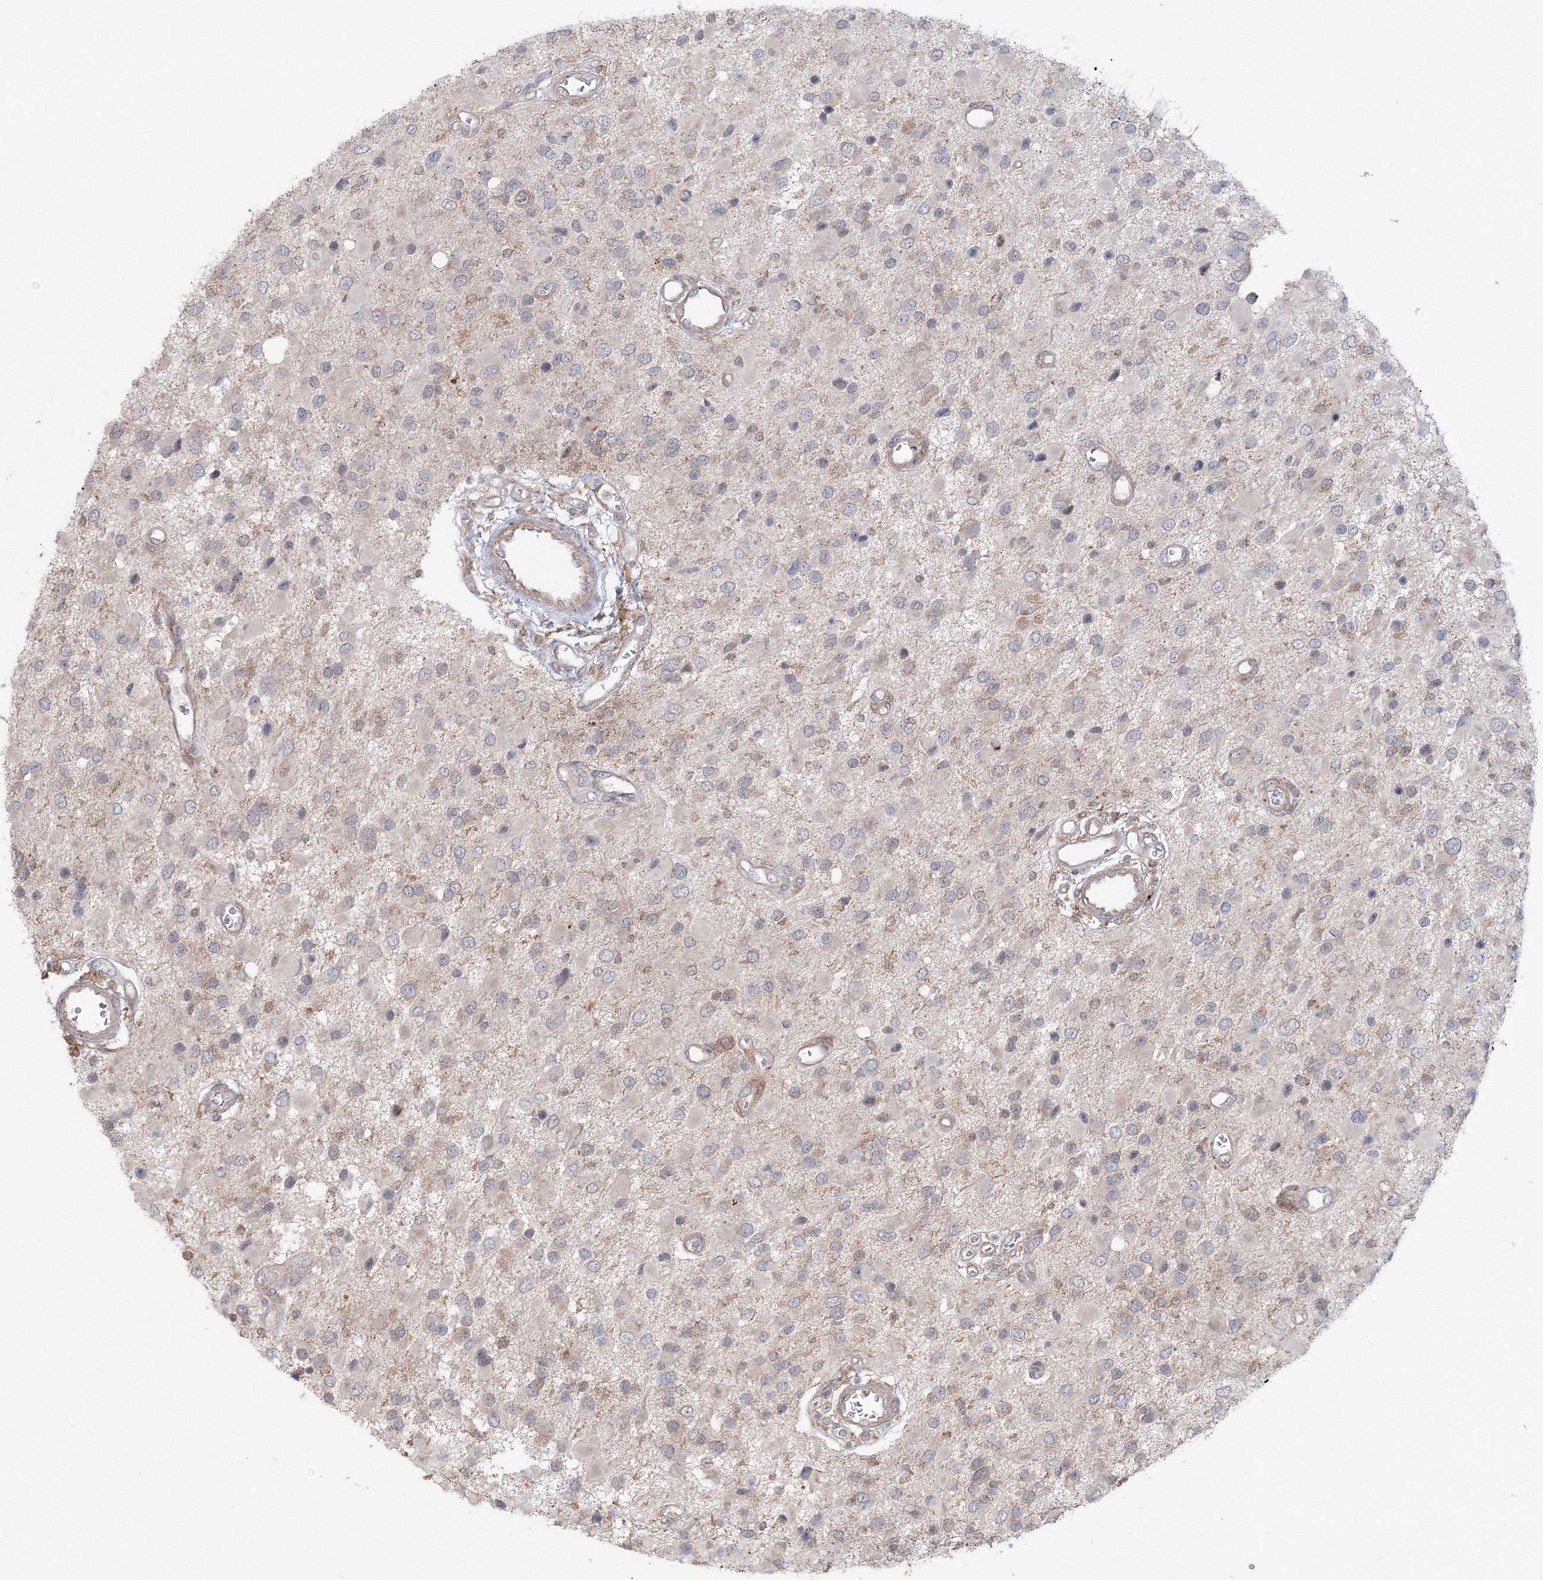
{"staining": {"intensity": "negative", "quantity": "none", "location": "none"}, "tissue": "glioma", "cell_type": "Tumor cells", "image_type": "cancer", "snomed": [{"axis": "morphology", "description": "Glioma, malignant, High grade"}, {"axis": "topography", "description": "Brain"}], "caption": "High magnification brightfield microscopy of glioma stained with DAB (brown) and counterstained with hematoxylin (blue): tumor cells show no significant positivity.", "gene": "MKRN2", "patient": {"sex": "male", "age": 53}}